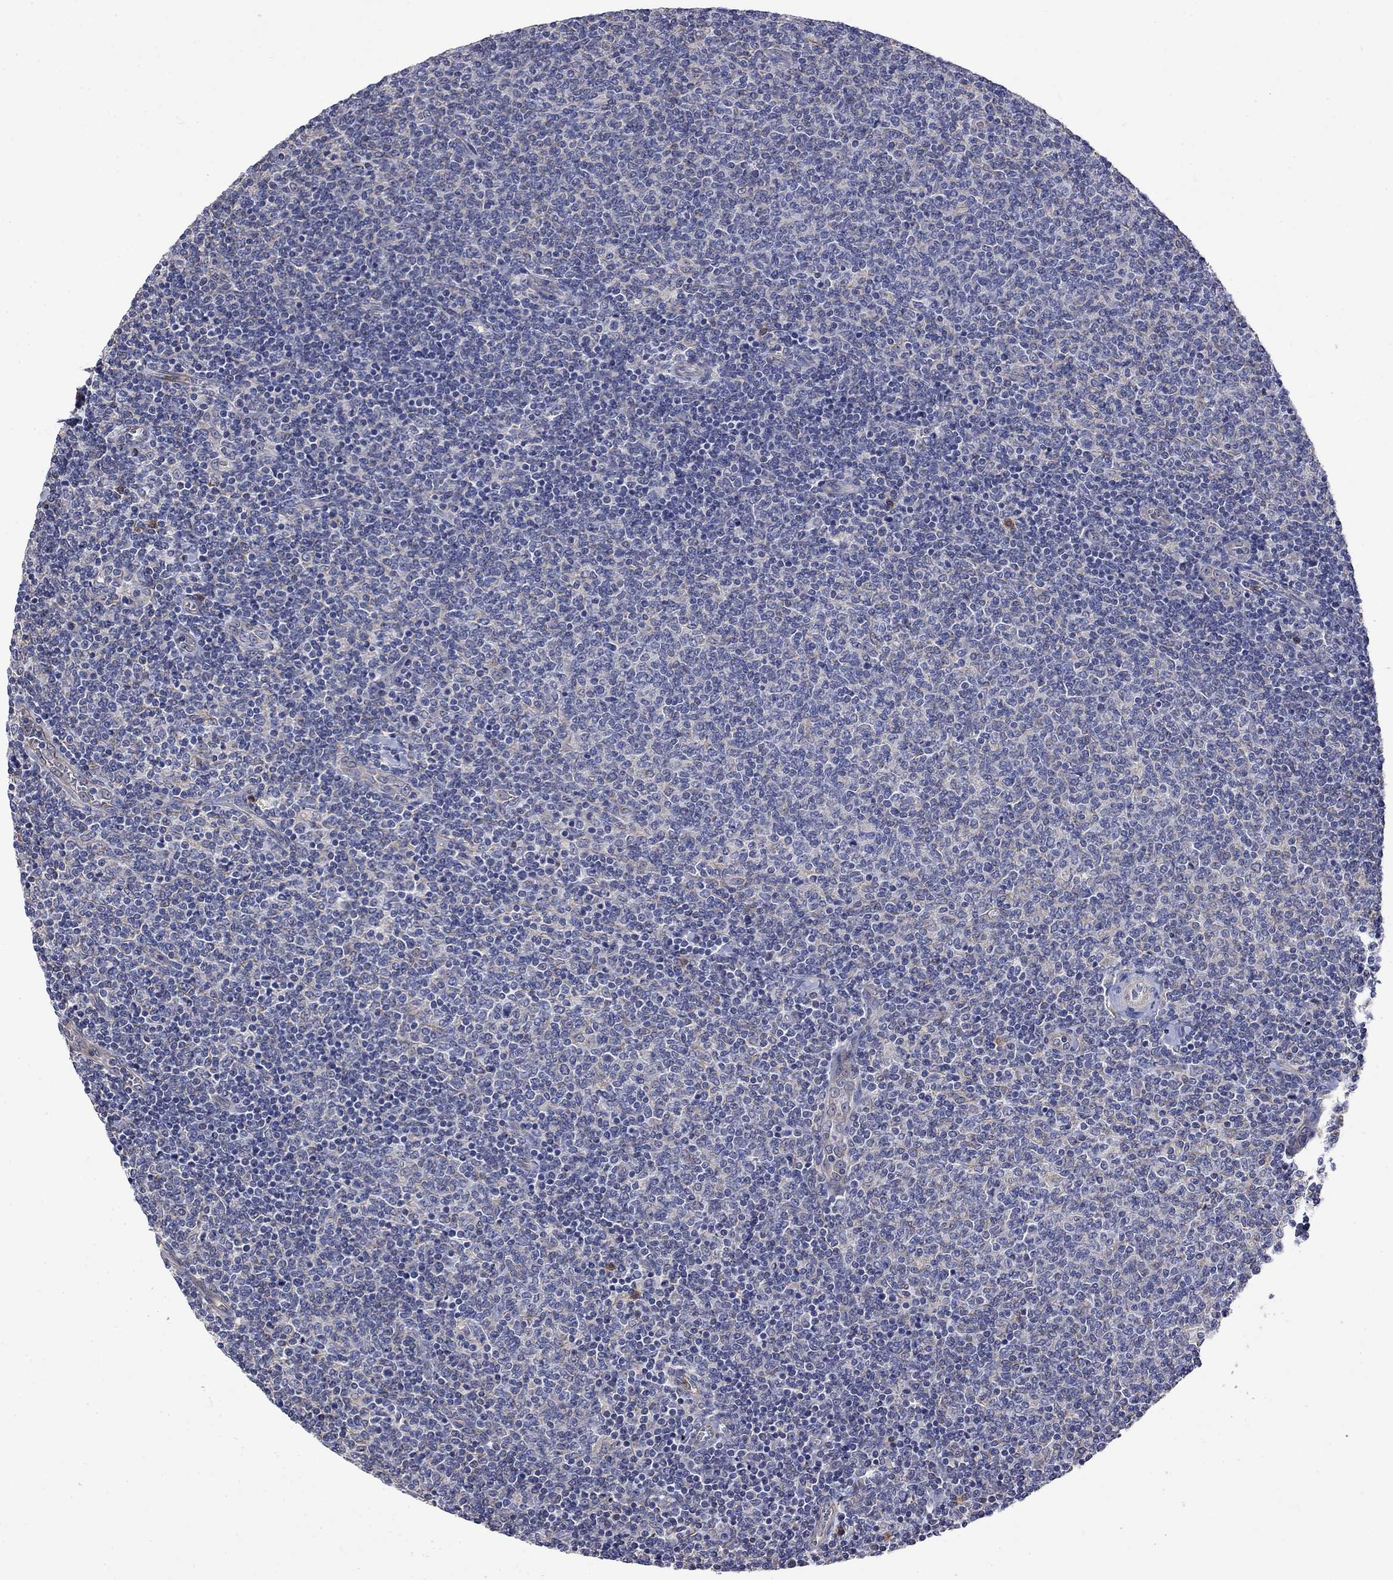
{"staining": {"intensity": "negative", "quantity": "none", "location": "none"}, "tissue": "lymphoma", "cell_type": "Tumor cells", "image_type": "cancer", "snomed": [{"axis": "morphology", "description": "Malignant lymphoma, non-Hodgkin's type, Low grade"}, {"axis": "topography", "description": "Lymph node"}], "caption": "Human malignant lymphoma, non-Hodgkin's type (low-grade) stained for a protein using immunohistochemistry reveals no expression in tumor cells.", "gene": "CAMKK2", "patient": {"sex": "male", "age": 52}}